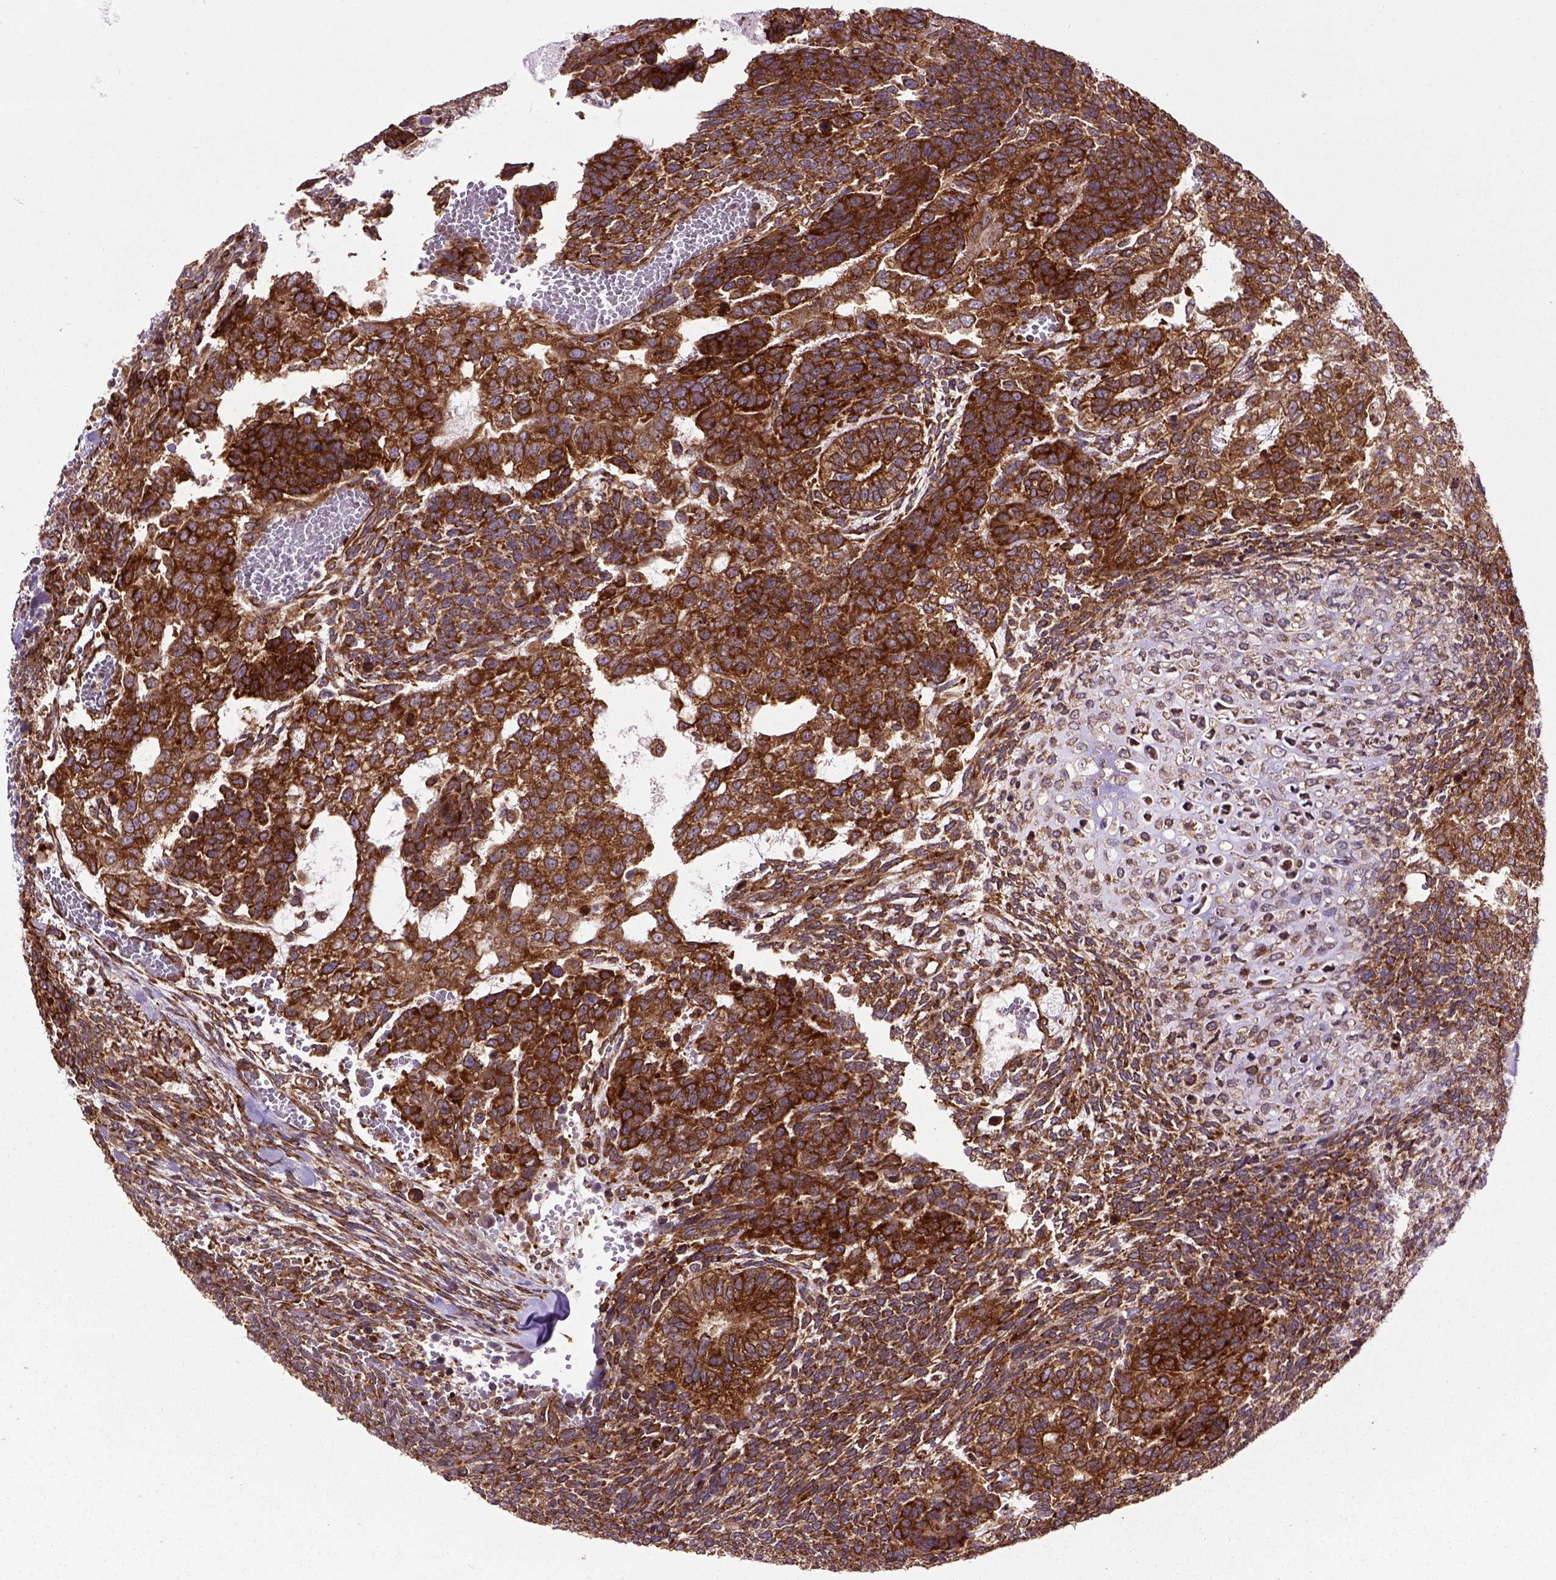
{"staining": {"intensity": "strong", "quantity": ">75%", "location": "cytoplasmic/membranous"}, "tissue": "testis cancer", "cell_type": "Tumor cells", "image_type": "cancer", "snomed": [{"axis": "morphology", "description": "Normal tissue, NOS"}, {"axis": "morphology", "description": "Carcinoma, Embryonal, NOS"}, {"axis": "topography", "description": "Testis"}, {"axis": "topography", "description": "Epididymis"}], "caption": "Testis cancer (embryonal carcinoma) stained with a brown dye exhibits strong cytoplasmic/membranous positive positivity in about >75% of tumor cells.", "gene": "CAPRIN1", "patient": {"sex": "male", "age": 23}}